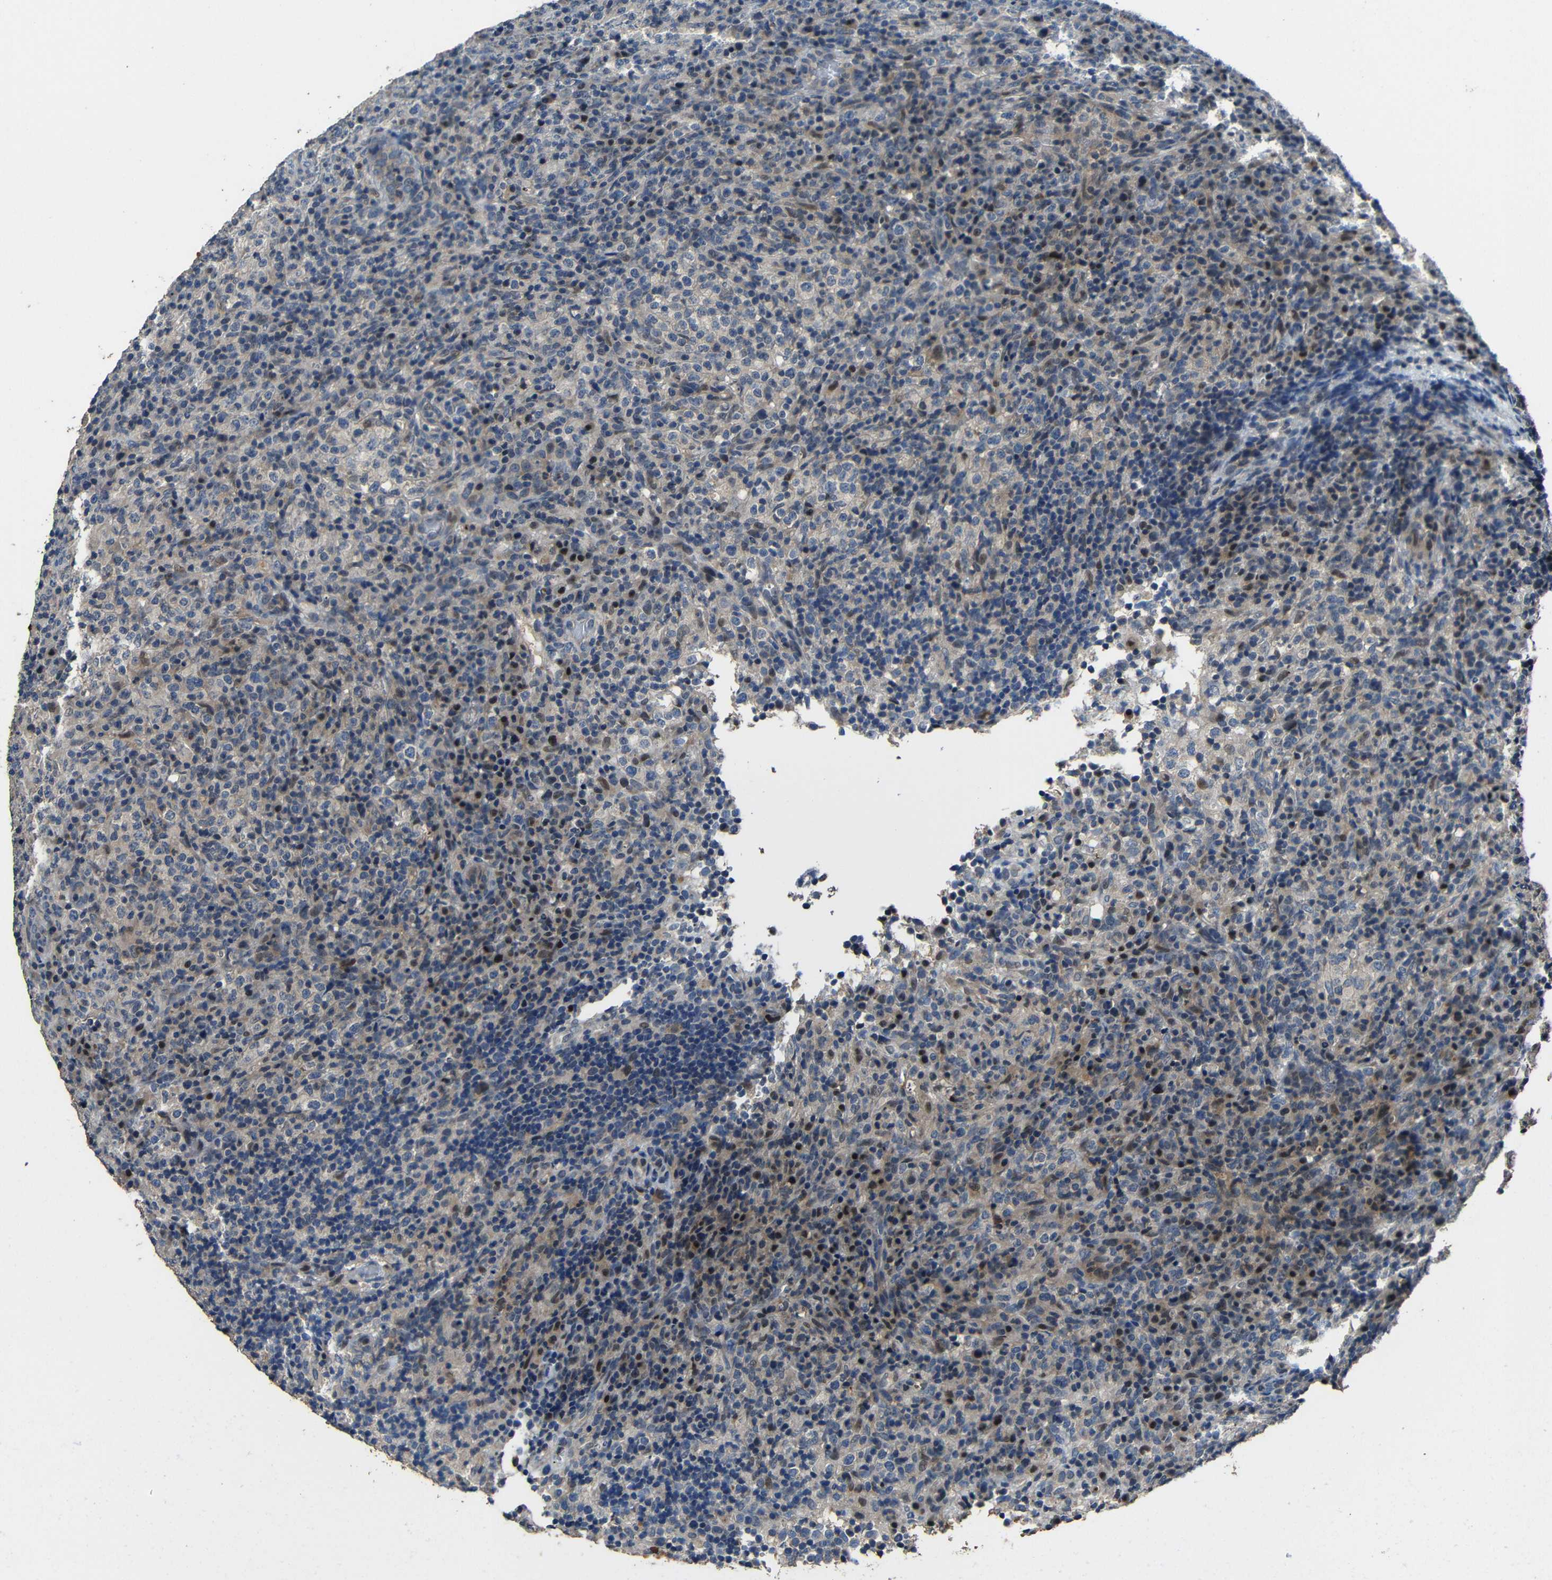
{"staining": {"intensity": "moderate", "quantity": "25%-75%", "location": "nuclear"}, "tissue": "lymphoma", "cell_type": "Tumor cells", "image_type": "cancer", "snomed": [{"axis": "morphology", "description": "Malignant lymphoma, non-Hodgkin's type, High grade"}, {"axis": "topography", "description": "Lymph node"}], "caption": "Immunohistochemical staining of human high-grade malignant lymphoma, non-Hodgkin's type exhibits moderate nuclear protein positivity in about 25%-75% of tumor cells.", "gene": "C6orf89", "patient": {"sex": "female", "age": 76}}